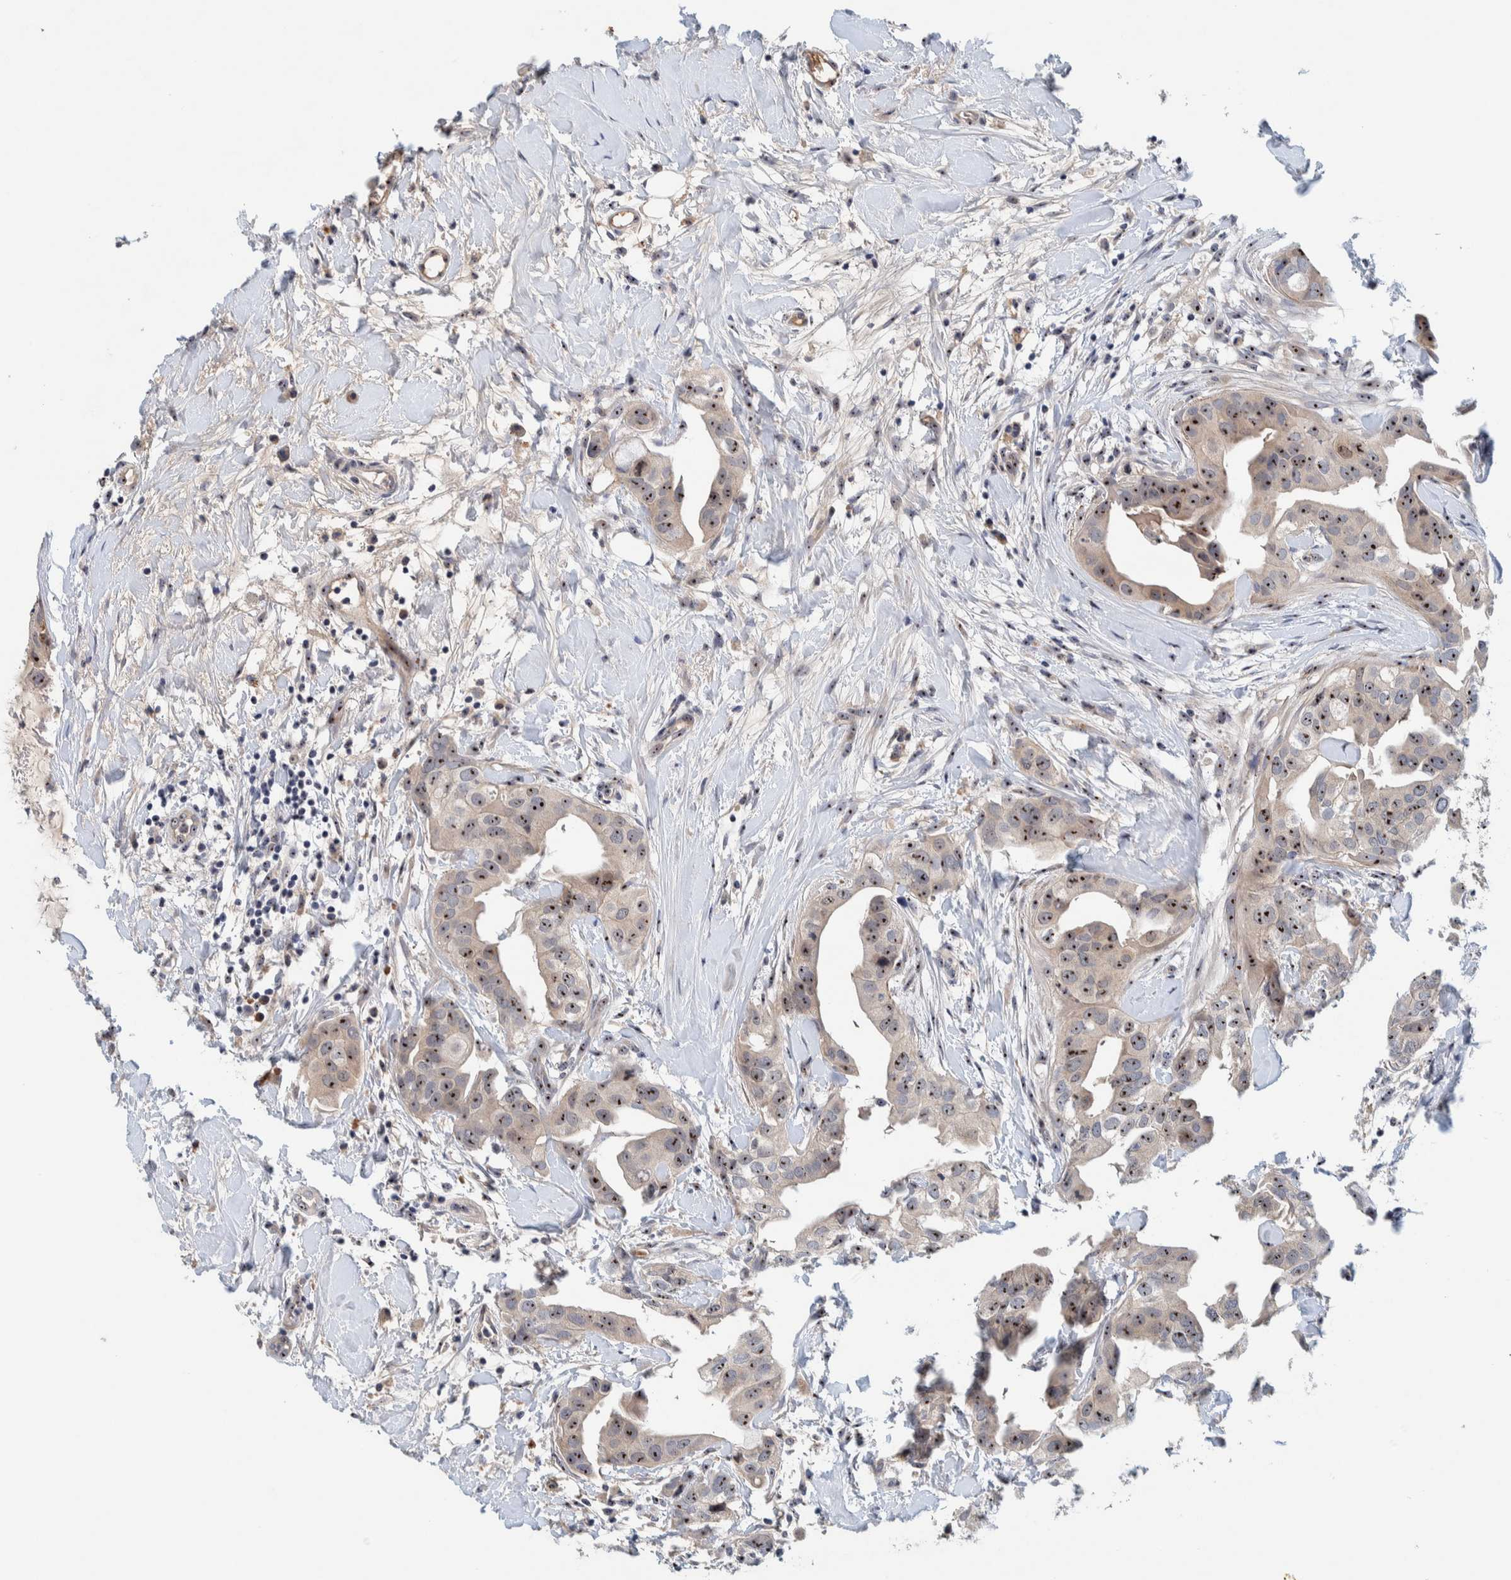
{"staining": {"intensity": "strong", "quantity": ">75%", "location": "nuclear"}, "tissue": "breast cancer", "cell_type": "Tumor cells", "image_type": "cancer", "snomed": [{"axis": "morphology", "description": "Duct carcinoma"}, {"axis": "topography", "description": "Breast"}], "caption": "About >75% of tumor cells in human breast cancer demonstrate strong nuclear protein positivity as visualized by brown immunohistochemical staining.", "gene": "NOL11", "patient": {"sex": "female", "age": 40}}